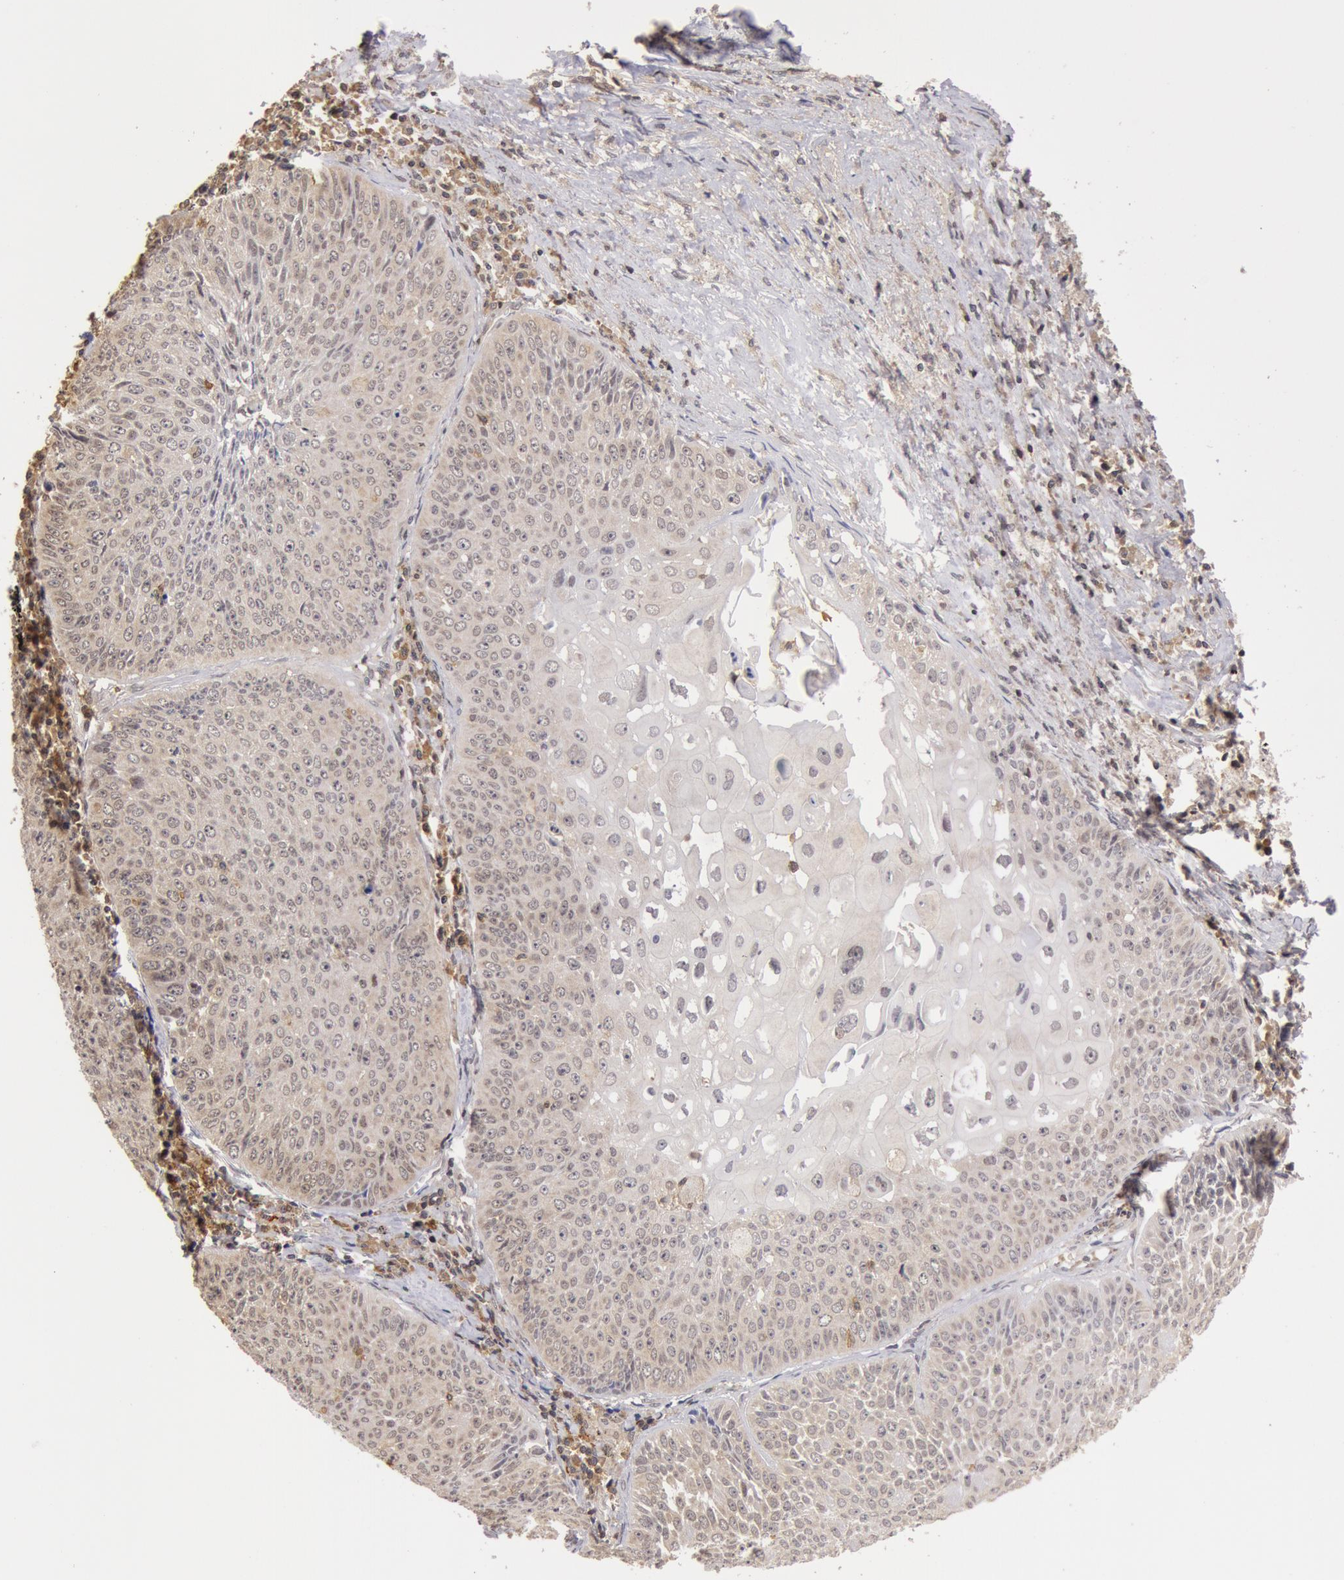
{"staining": {"intensity": "negative", "quantity": "none", "location": "none"}, "tissue": "lung cancer", "cell_type": "Tumor cells", "image_type": "cancer", "snomed": [{"axis": "morphology", "description": "Adenocarcinoma, NOS"}, {"axis": "topography", "description": "Lung"}], "caption": "This is an IHC micrograph of lung adenocarcinoma. There is no expression in tumor cells.", "gene": "ZNF350", "patient": {"sex": "male", "age": 60}}